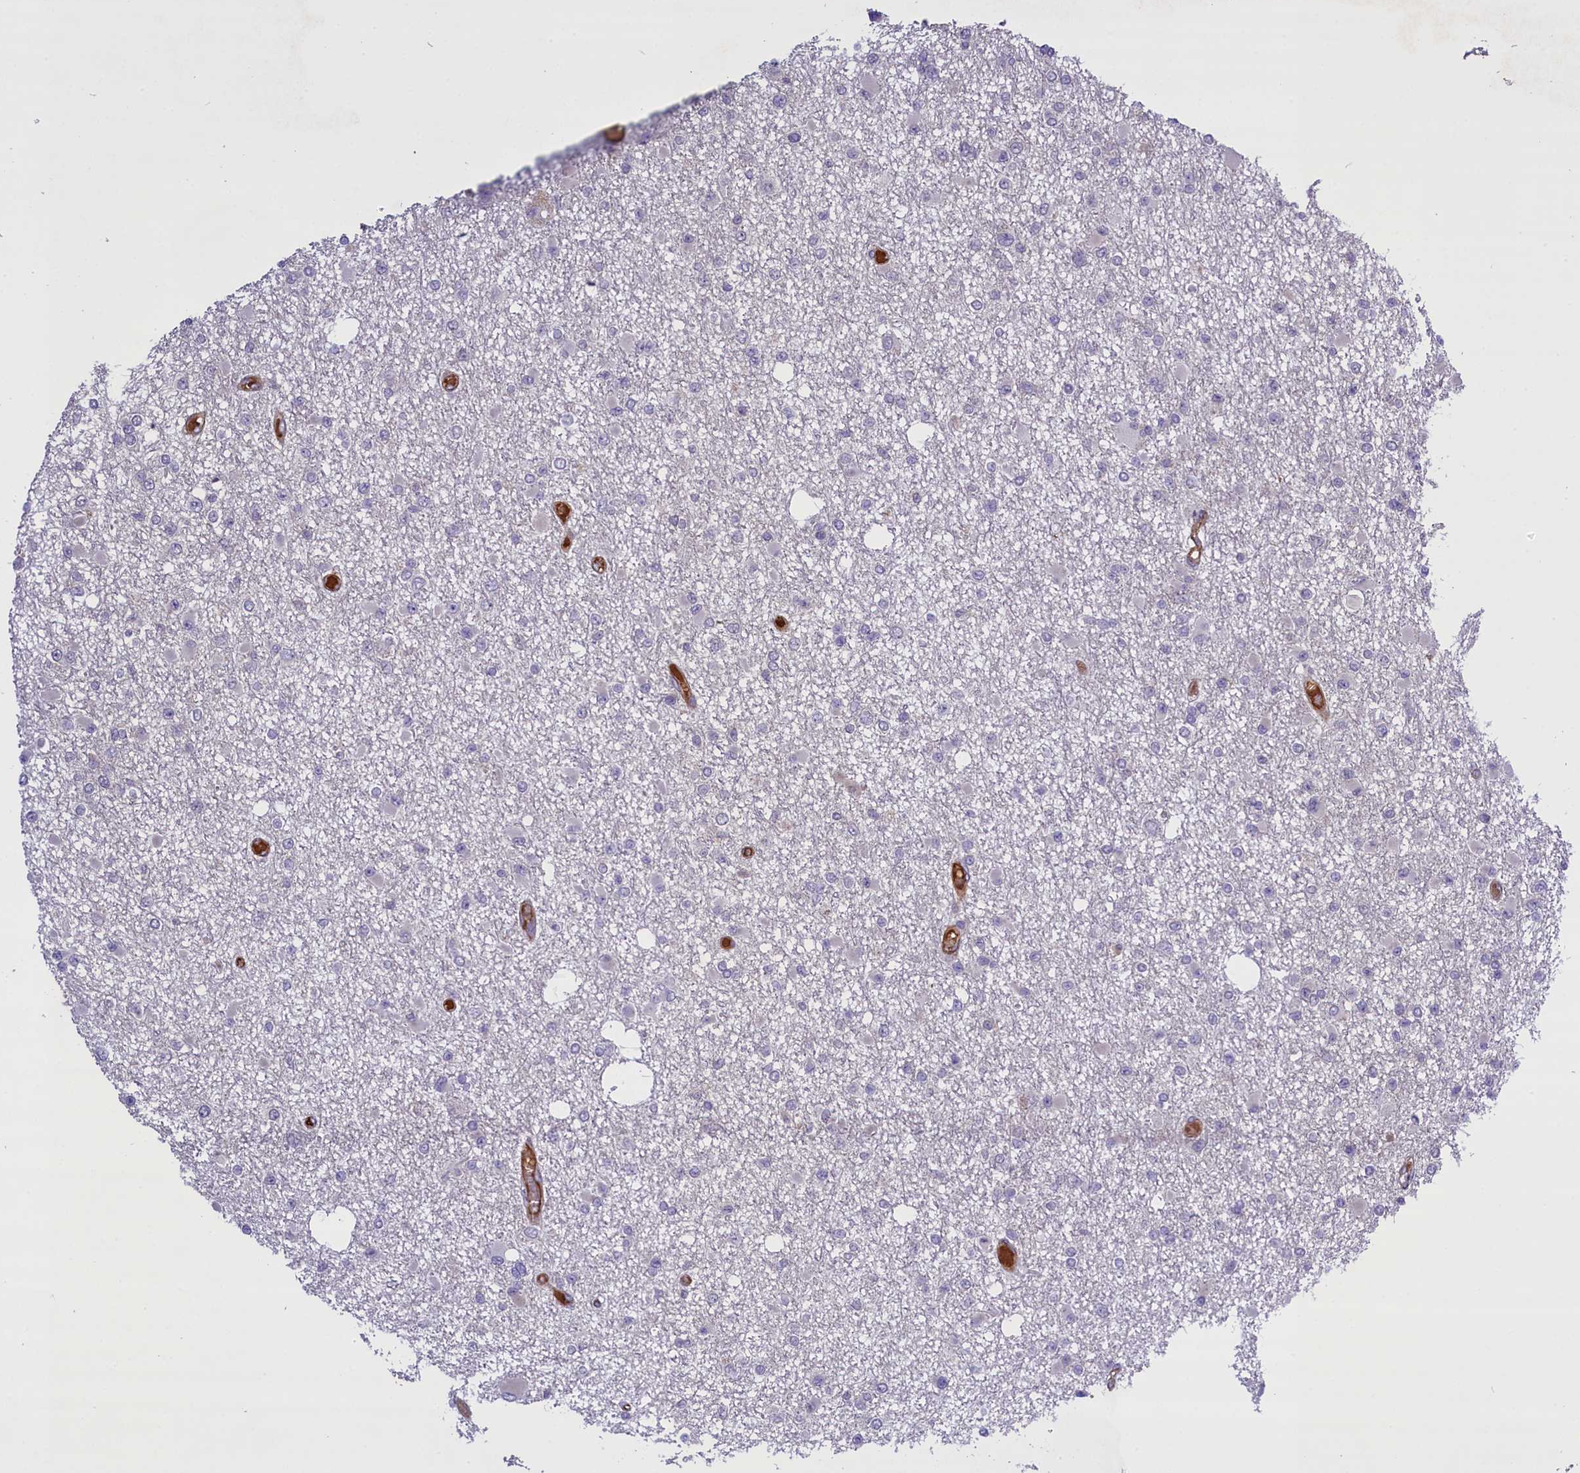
{"staining": {"intensity": "negative", "quantity": "none", "location": "none"}, "tissue": "glioma", "cell_type": "Tumor cells", "image_type": "cancer", "snomed": [{"axis": "morphology", "description": "Glioma, malignant, Low grade"}, {"axis": "topography", "description": "Brain"}], "caption": "High magnification brightfield microscopy of malignant glioma (low-grade) stained with DAB (brown) and counterstained with hematoxylin (blue): tumor cells show no significant positivity. (Stains: DAB (3,3'-diaminobenzidine) immunohistochemistry (IHC) with hematoxylin counter stain, Microscopy: brightfield microscopy at high magnification).", "gene": "FUZ", "patient": {"sex": "female", "age": 22}}